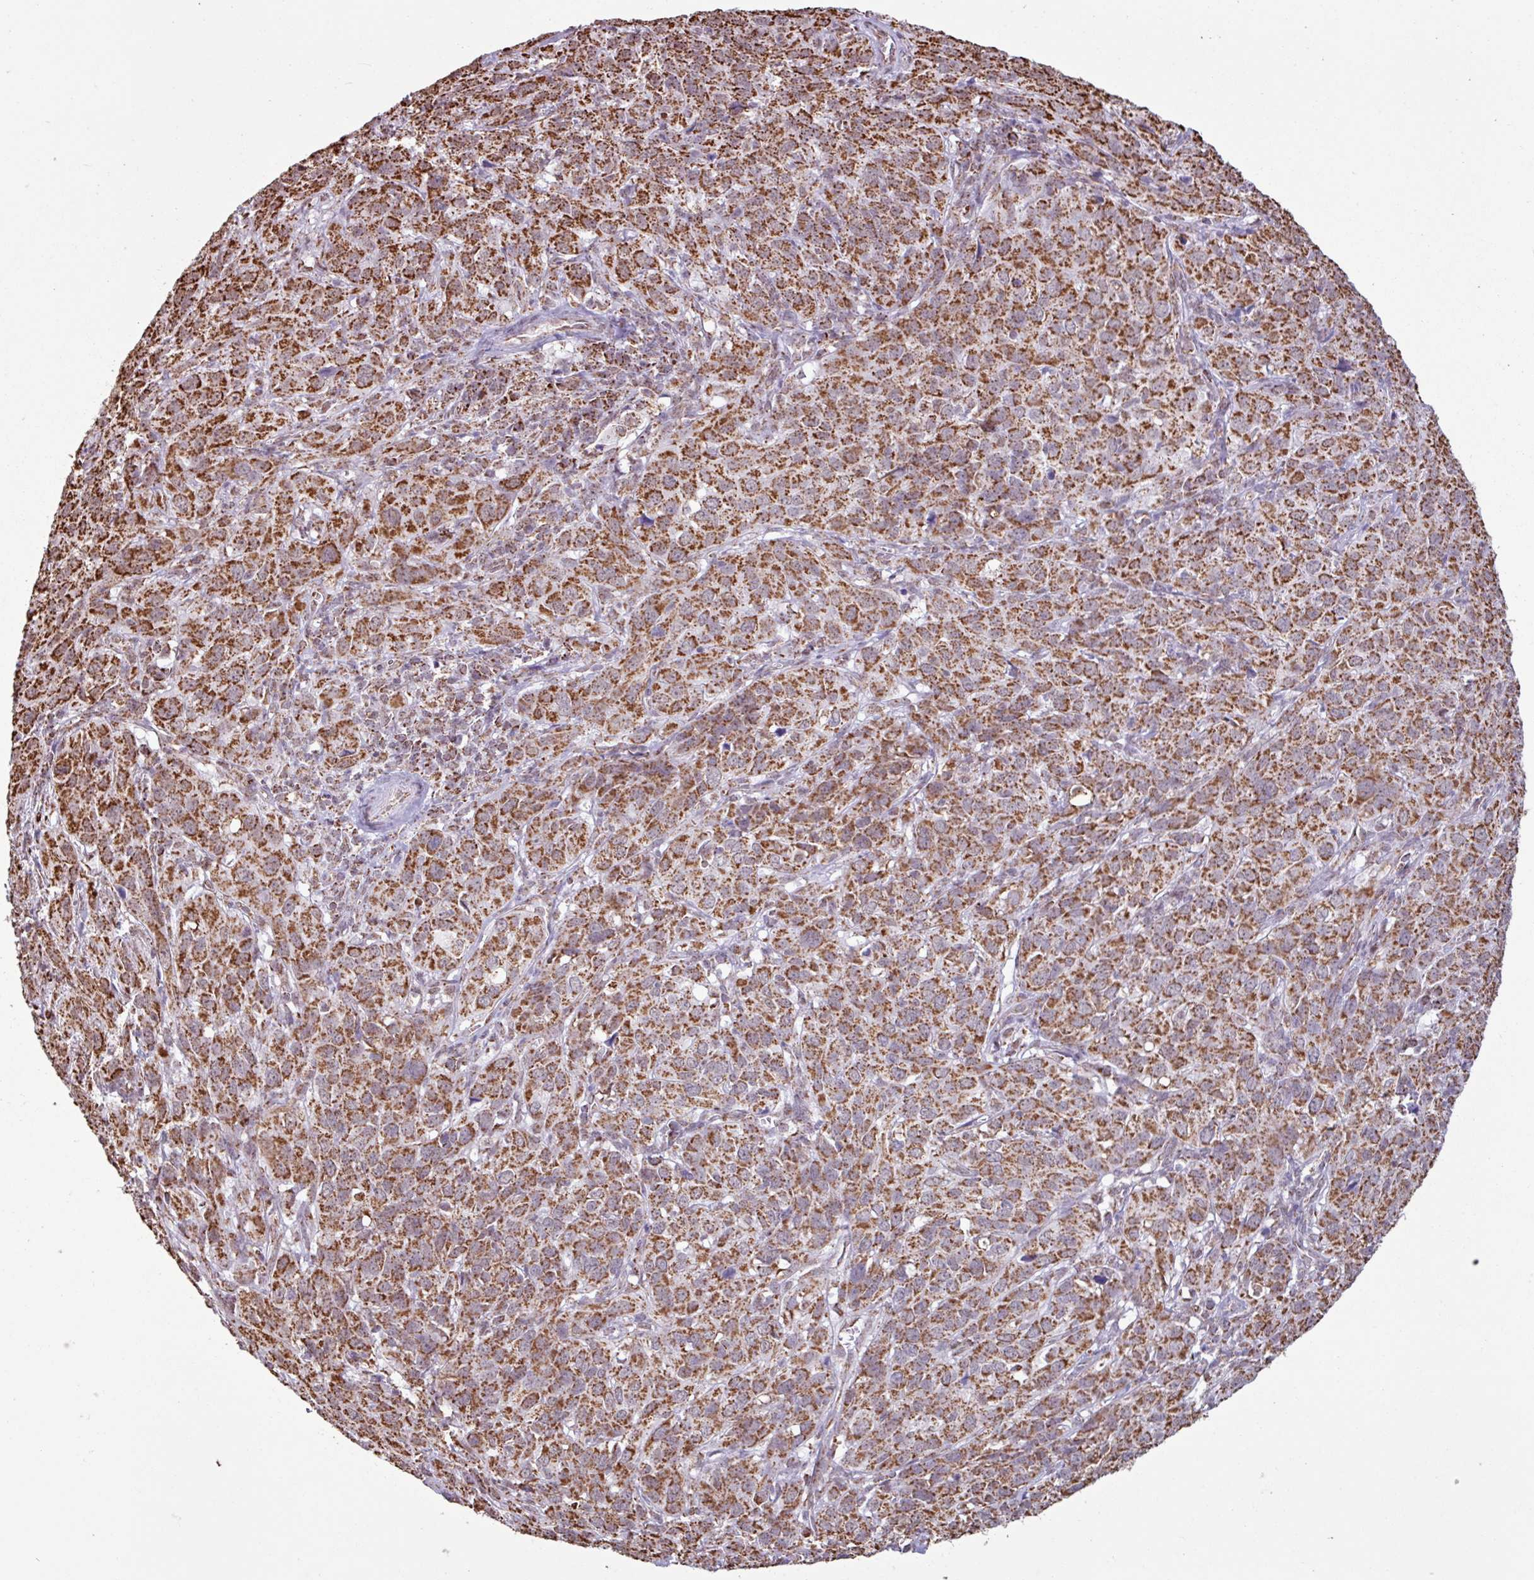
{"staining": {"intensity": "strong", "quantity": ">75%", "location": "cytoplasmic/membranous"}, "tissue": "cervical cancer", "cell_type": "Tumor cells", "image_type": "cancer", "snomed": [{"axis": "morphology", "description": "Normal tissue, NOS"}, {"axis": "morphology", "description": "Squamous cell carcinoma, NOS"}, {"axis": "topography", "description": "Cervix"}], "caption": "Immunohistochemical staining of human cervical squamous cell carcinoma reveals strong cytoplasmic/membranous protein expression in approximately >75% of tumor cells.", "gene": "ALG8", "patient": {"sex": "female", "age": 51}}